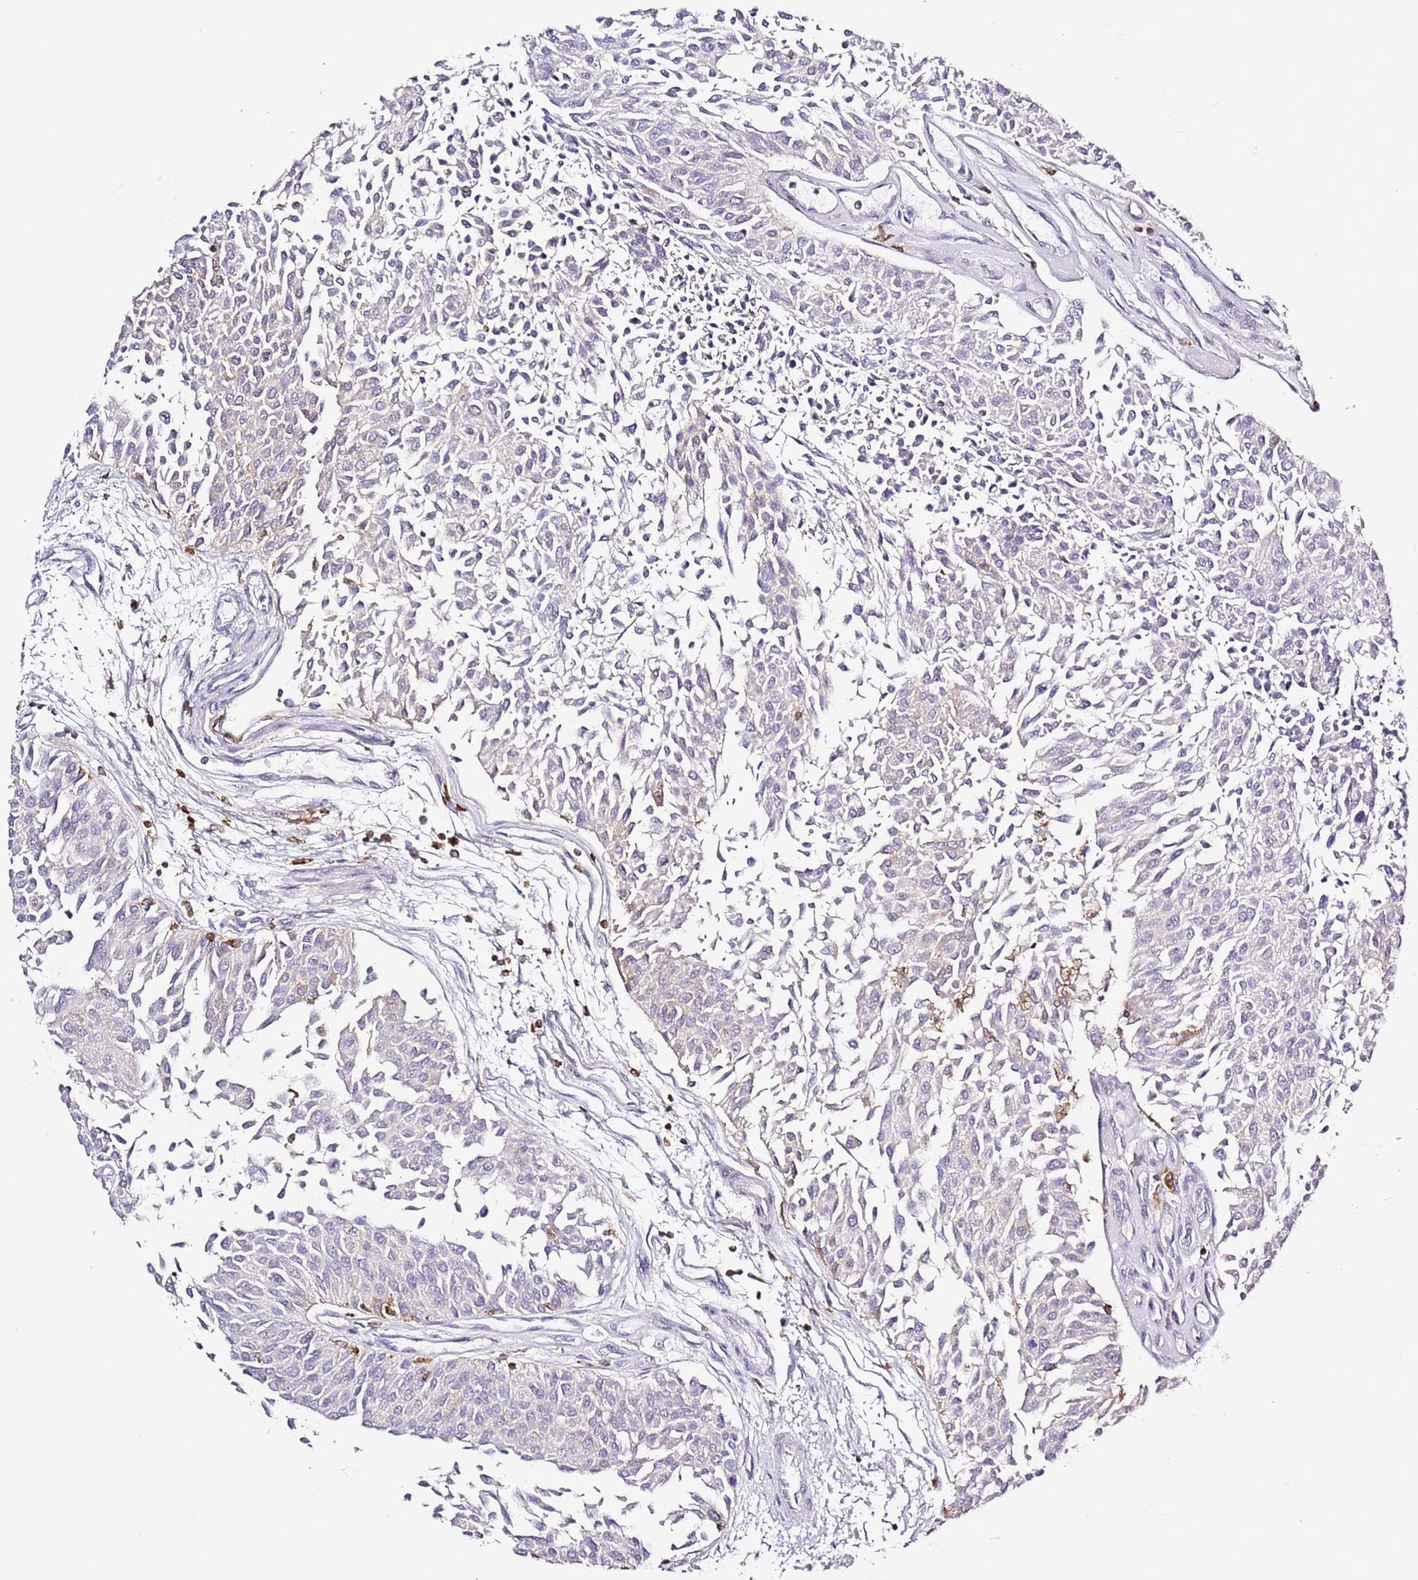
{"staining": {"intensity": "negative", "quantity": "none", "location": "none"}, "tissue": "urothelial cancer", "cell_type": "Tumor cells", "image_type": "cancer", "snomed": [{"axis": "morphology", "description": "Urothelial carcinoma, NOS"}, {"axis": "topography", "description": "Urinary bladder"}], "caption": "There is no significant staining in tumor cells of urothelial cancer.", "gene": "LPXN", "patient": {"sex": "male", "age": 55}}